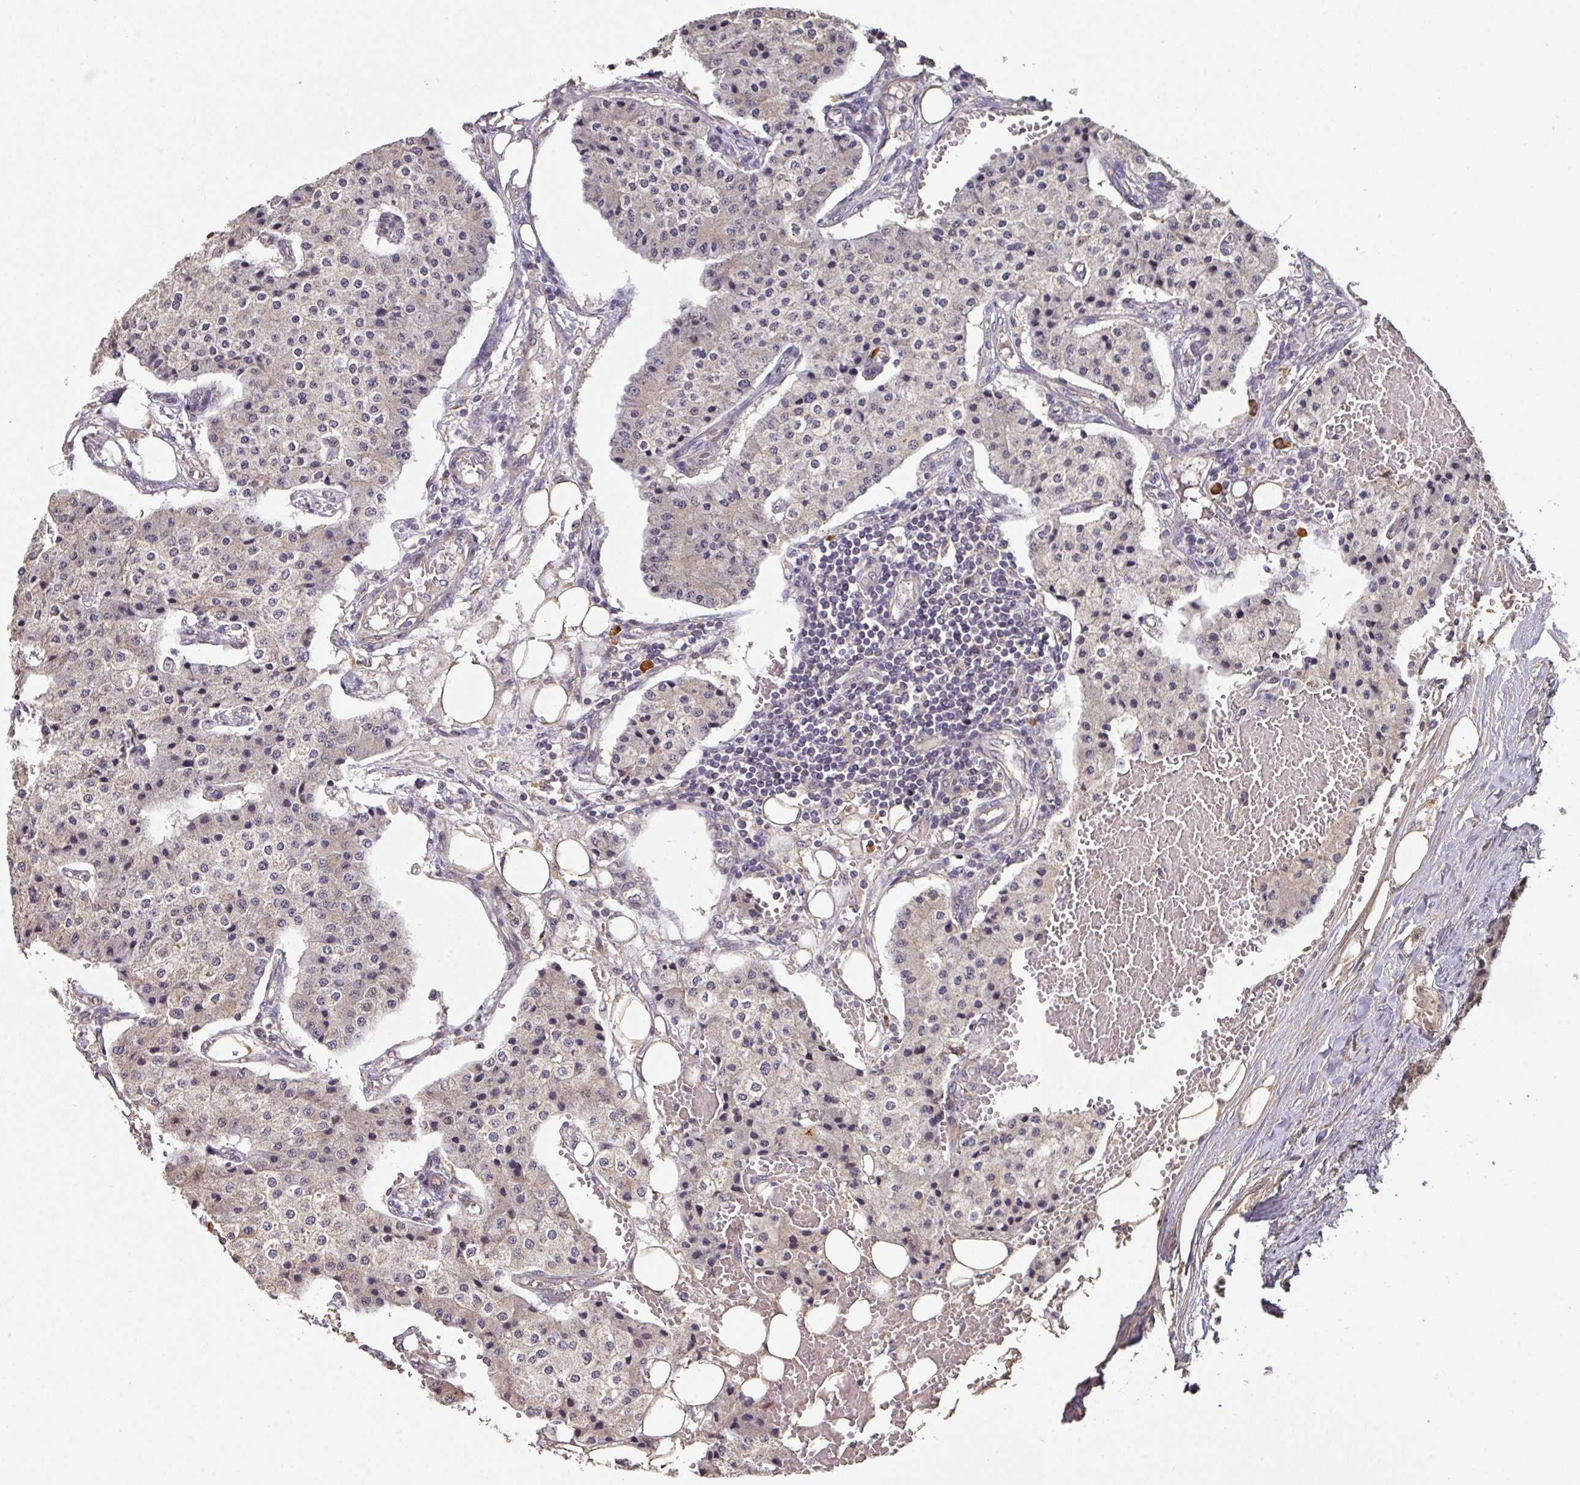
{"staining": {"intensity": "negative", "quantity": "none", "location": "none"}, "tissue": "carcinoid", "cell_type": "Tumor cells", "image_type": "cancer", "snomed": [{"axis": "morphology", "description": "Carcinoid, malignant, NOS"}, {"axis": "topography", "description": "Colon"}], "caption": "Tumor cells show no significant expression in carcinoid (malignant). (DAB immunohistochemistry (IHC), high magnification).", "gene": "ACVR2B", "patient": {"sex": "female", "age": 52}}